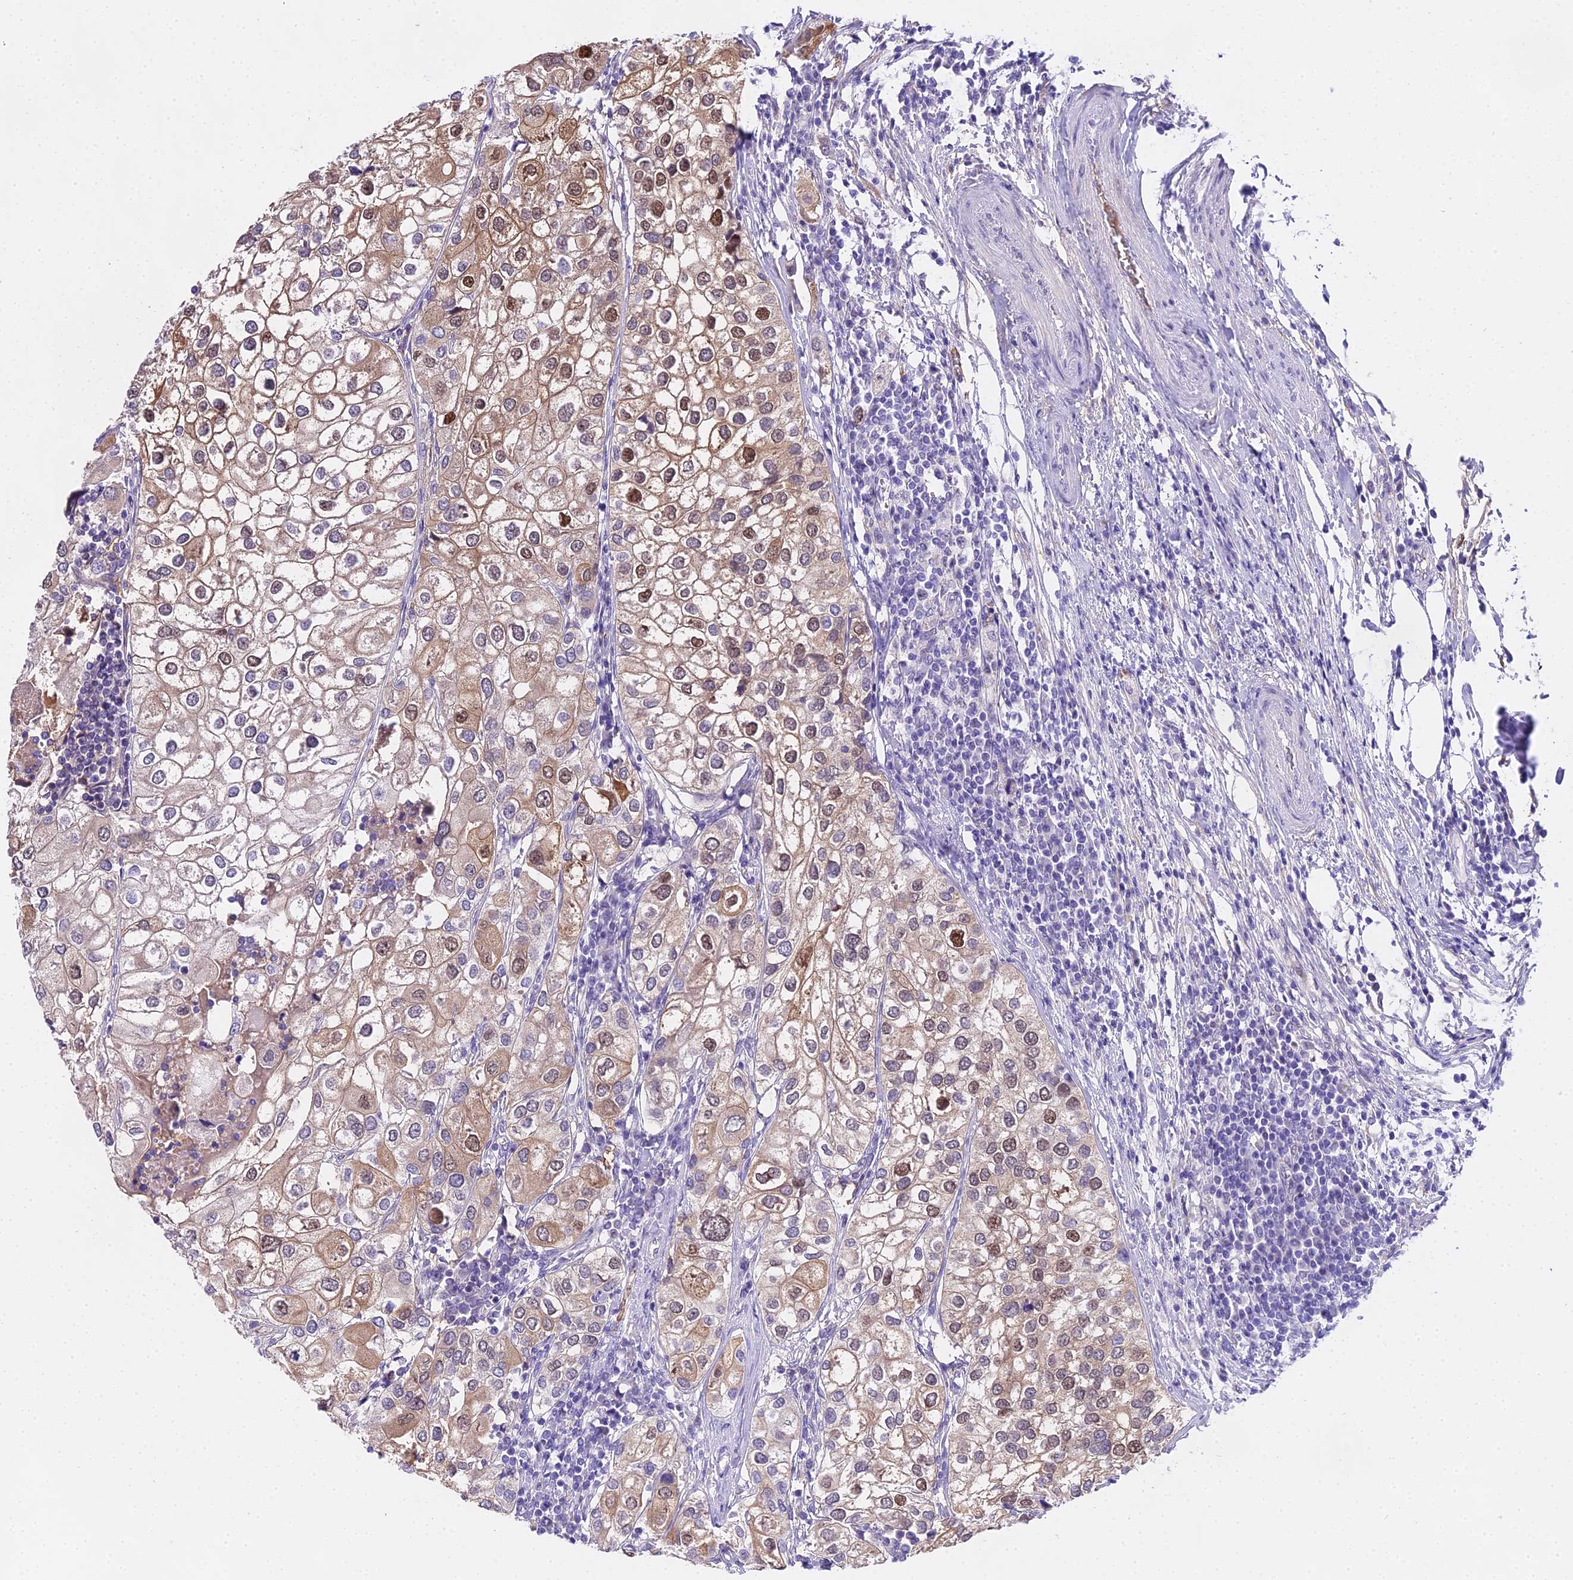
{"staining": {"intensity": "moderate", "quantity": "25%-75%", "location": "cytoplasmic/membranous,nuclear"}, "tissue": "urothelial cancer", "cell_type": "Tumor cells", "image_type": "cancer", "snomed": [{"axis": "morphology", "description": "Urothelial carcinoma, High grade"}, {"axis": "topography", "description": "Urinary bladder"}], "caption": "This image exhibits immunohistochemistry (IHC) staining of human high-grade urothelial carcinoma, with medium moderate cytoplasmic/membranous and nuclear positivity in approximately 25%-75% of tumor cells.", "gene": "MAT2A", "patient": {"sex": "male", "age": 64}}